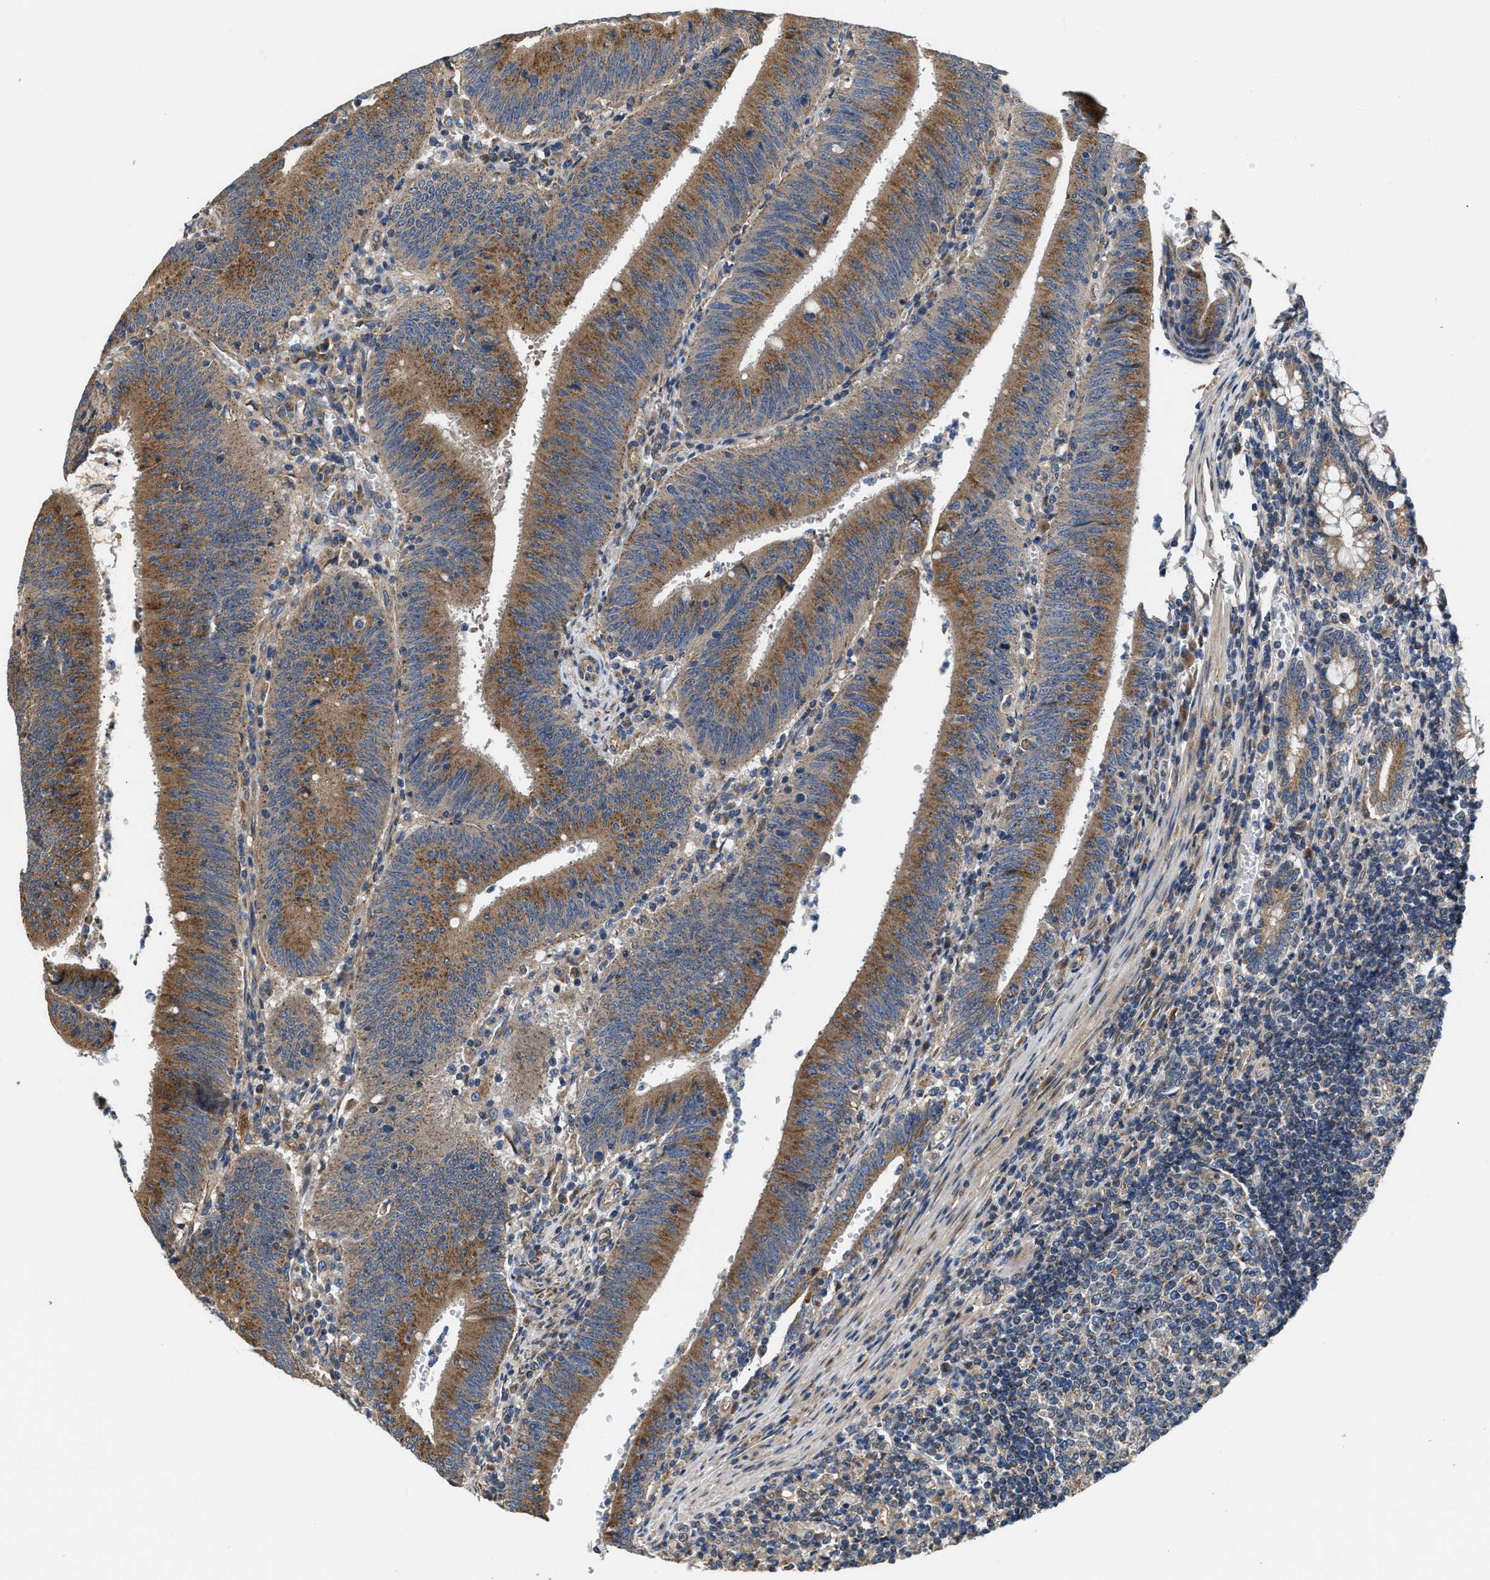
{"staining": {"intensity": "moderate", "quantity": ">75%", "location": "cytoplasmic/membranous"}, "tissue": "colorectal cancer", "cell_type": "Tumor cells", "image_type": "cancer", "snomed": [{"axis": "morphology", "description": "Normal tissue, NOS"}, {"axis": "morphology", "description": "Adenocarcinoma, NOS"}, {"axis": "topography", "description": "Rectum"}], "caption": "Protein expression analysis of adenocarcinoma (colorectal) shows moderate cytoplasmic/membranous expression in about >75% of tumor cells. The protein of interest is stained brown, and the nuclei are stained in blue (DAB IHC with brightfield microscopy, high magnification).", "gene": "CEP128", "patient": {"sex": "female", "age": 66}}